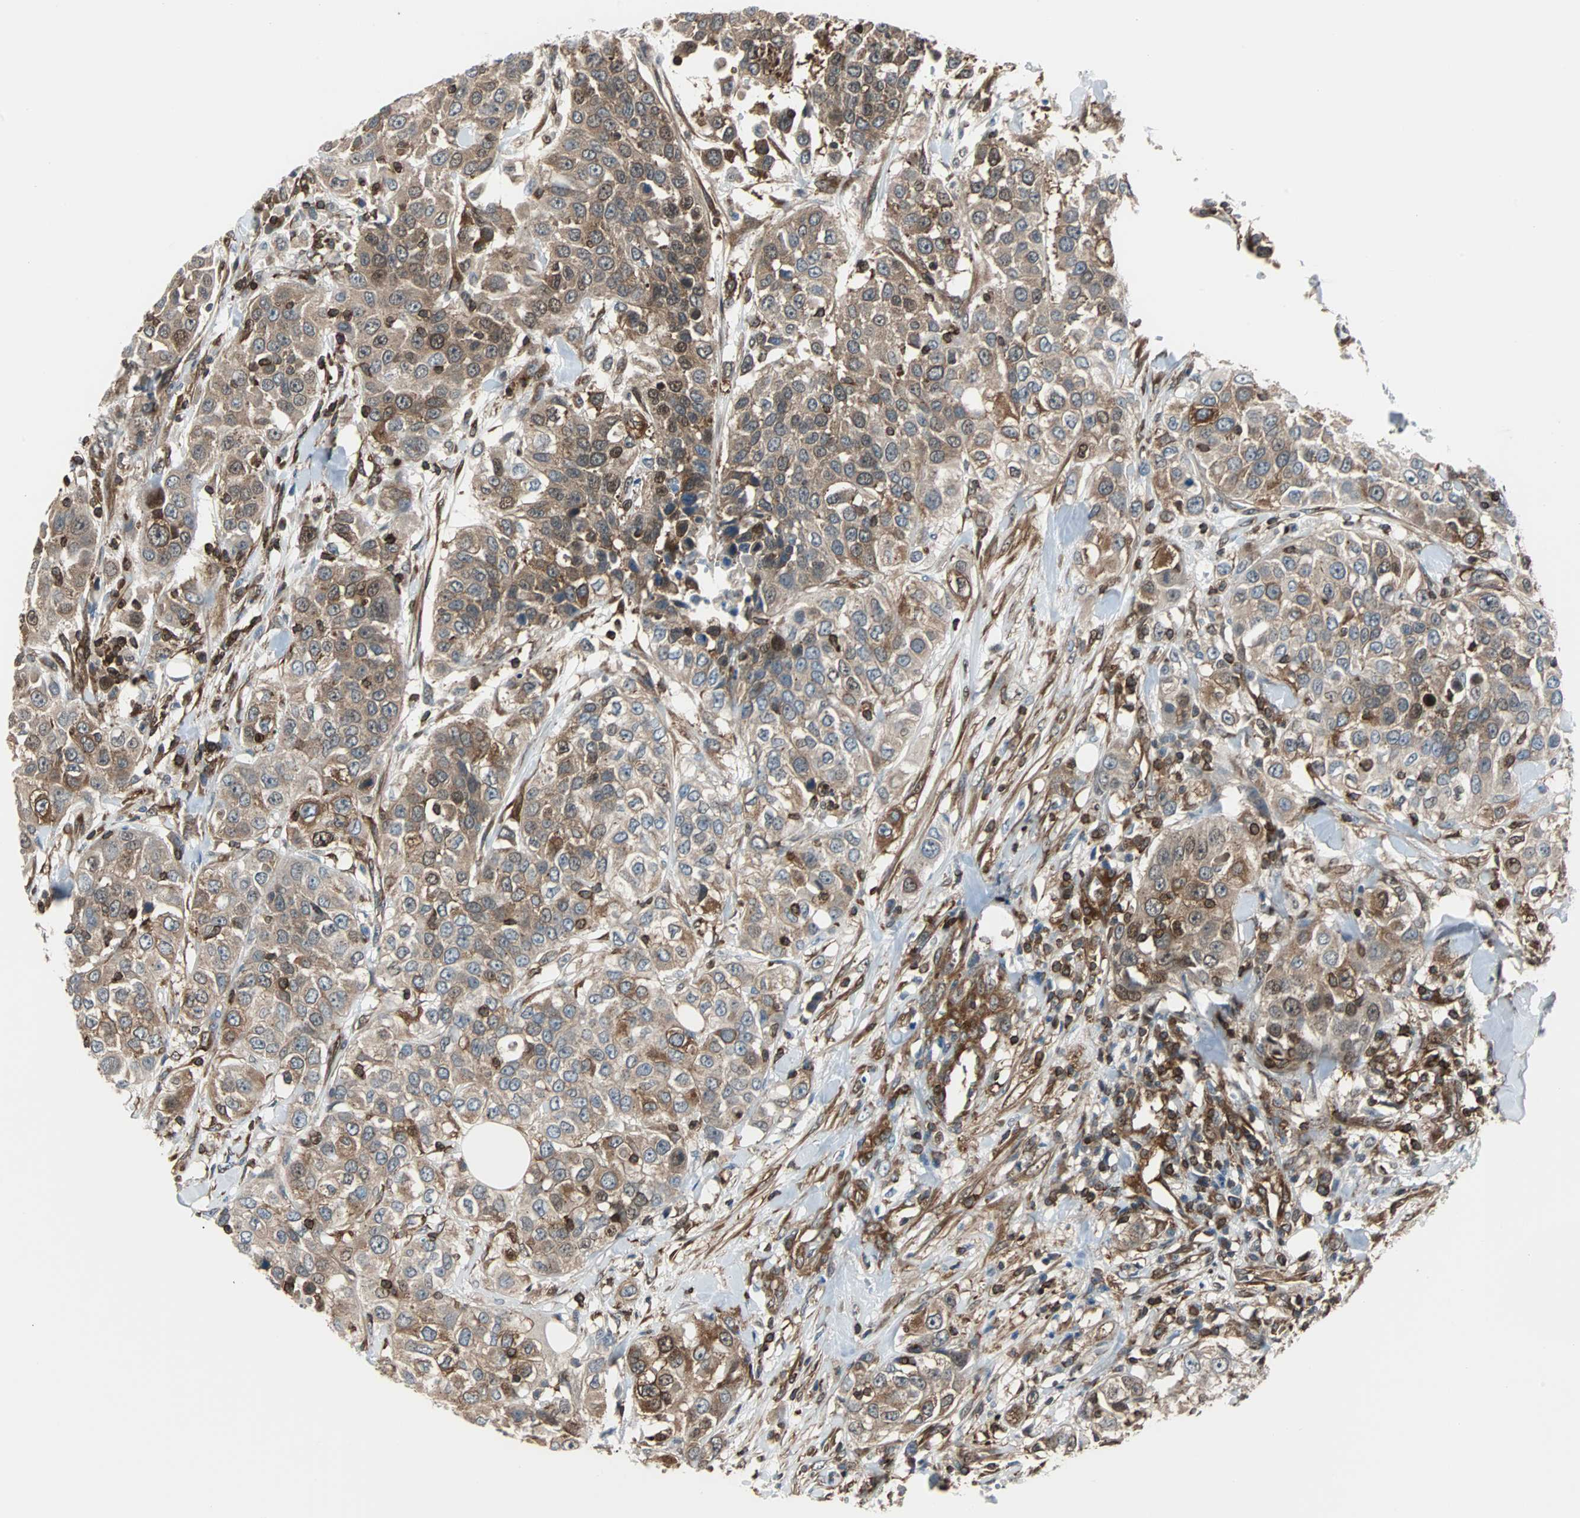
{"staining": {"intensity": "moderate", "quantity": ">75%", "location": "cytoplasmic/membranous"}, "tissue": "urothelial cancer", "cell_type": "Tumor cells", "image_type": "cancer", "snomed": [{"axis": "morphology", "description": "Urothelial carcinoma, High grade"}, {"axis": "topography", "description": "Urinary bladder"}], "caption": "The photomicrograph exhibits staining of high-grade urothelial carcinoma, revealing moderate cytoplasmic/membranous protein staining (brown color) within tumor cells.", "gene": "RELA", "patient": {"sex": "female", "age": 80}}